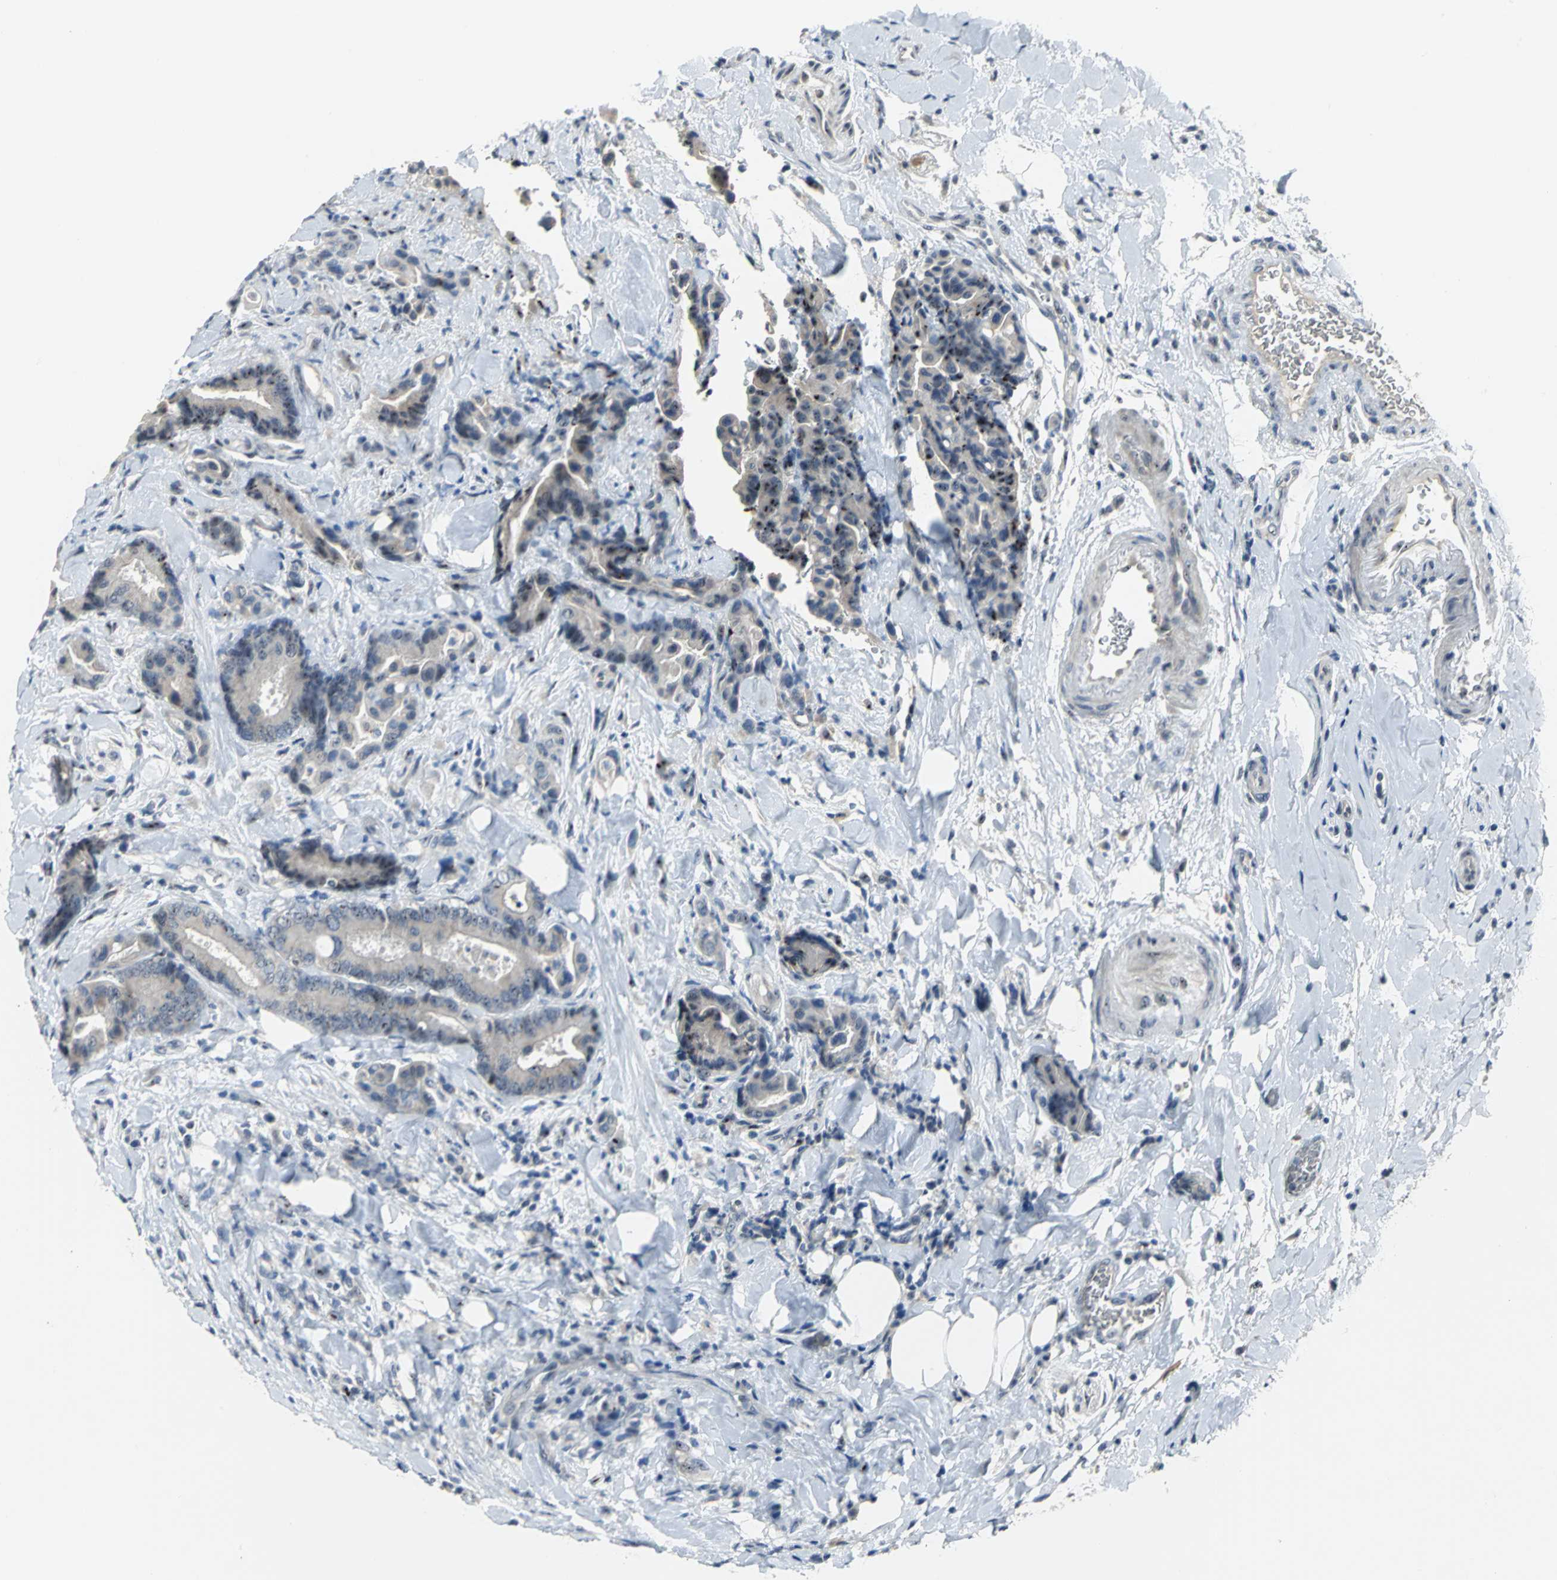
{"staining": {"intensity": "moderate", "quantity": ">75%", "location": "nuclear"}, "tissue": "colorectal cancer", "cell_type": "Tumor cells", "image_type": "cancer", "snomed": [{"axis": "morphology", "description": "Normal tissue, NOS"}, {"axis": "morphology", "description": "Adenocarcinoma, NOS"}, {"axis": "topography", "description": "Colon"}], "caption": "Moderate nuclear expression for a protein is present in approximately >75% of tumor cells of colorectal cancer using IHC.", "gene": "MYBBP1A", "patient": {"sex": "male", "age": 82}}